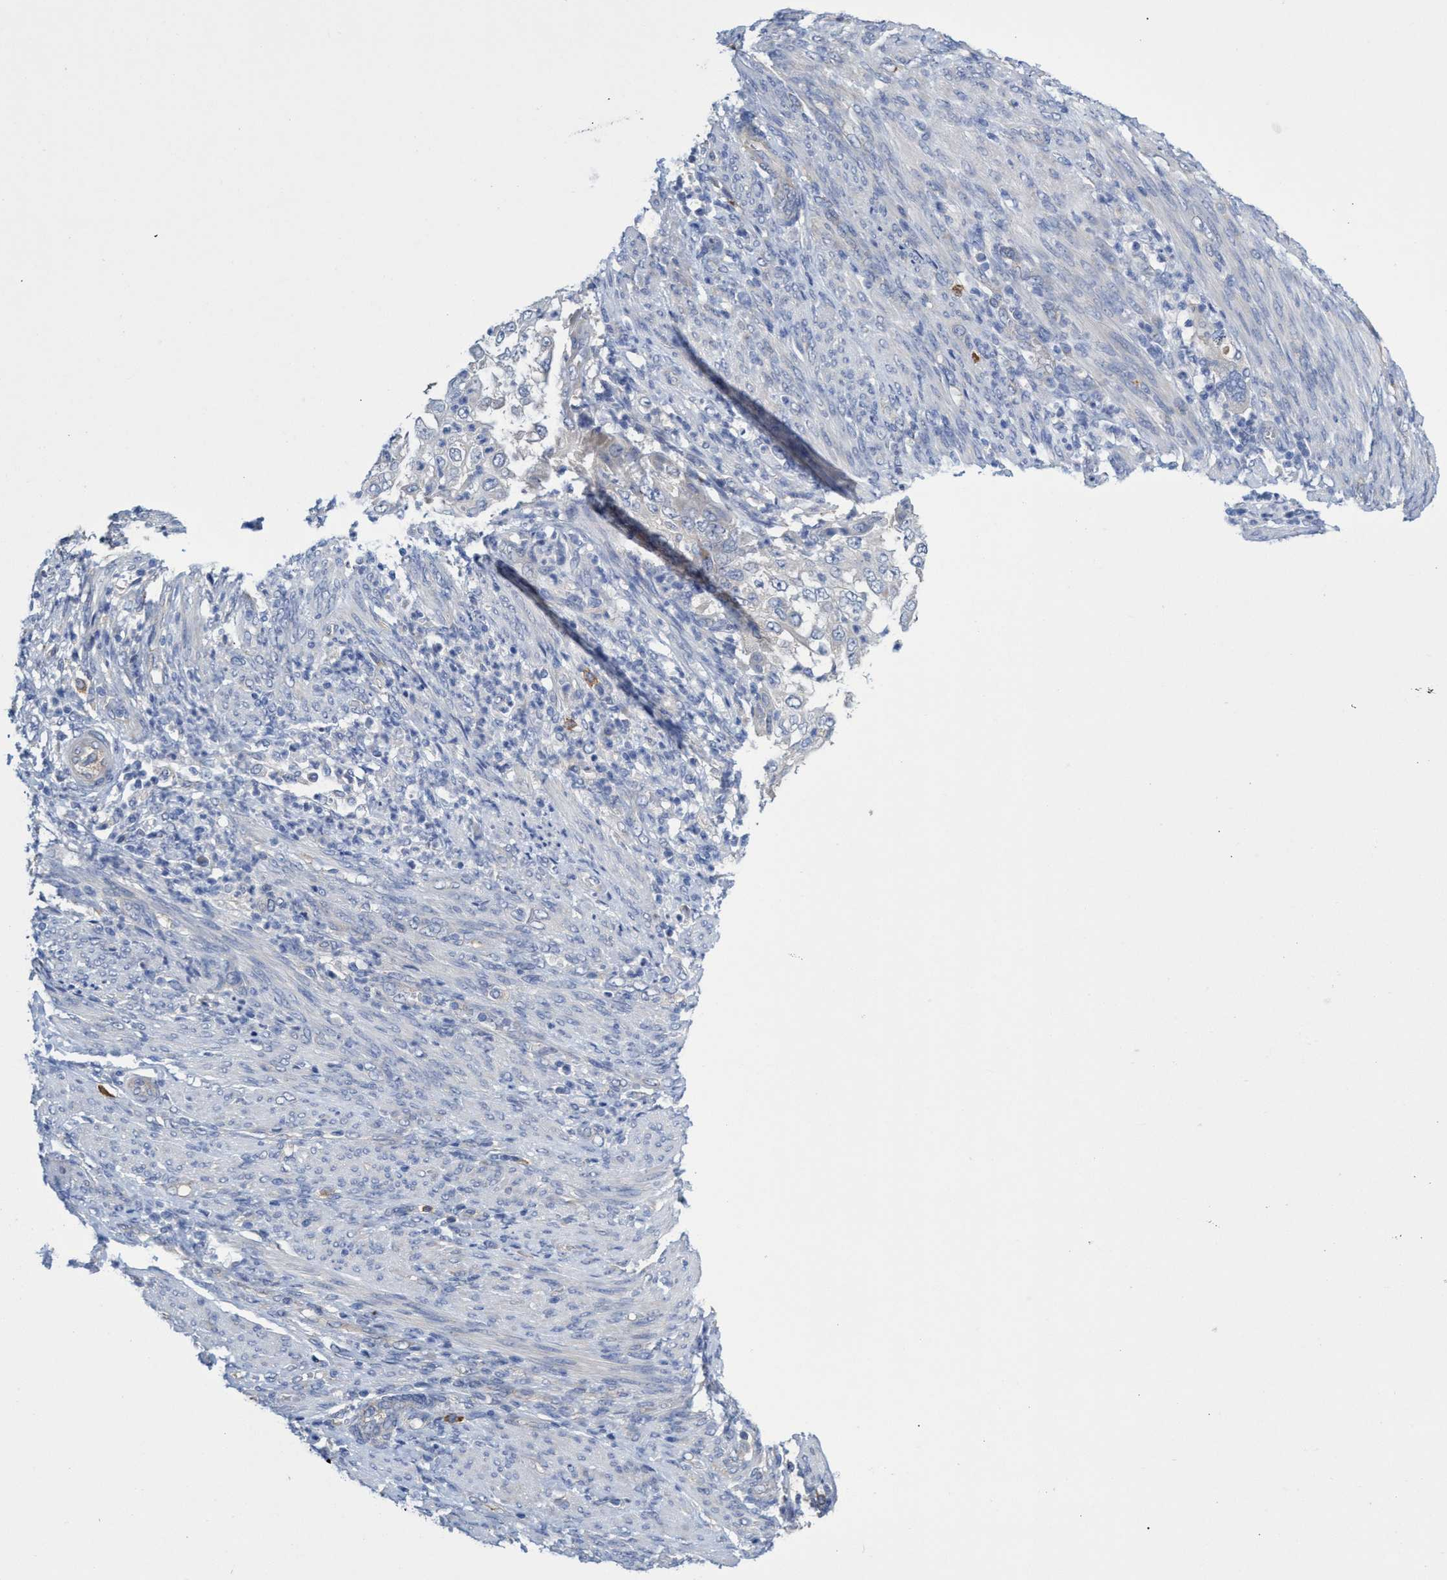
{"staining": {"intensity": "negative", "quantity": "none", "location": "none"}, "tissue": "endometrial cancer", "cell_type": "Tumor cells", "image_type": "cancer", "snomed": [{"axis": "morphology", "description": "Adenocarcinoma, NOS"}, {"axis": "topography", "description": "Endometrium"}], "caption": "The histopathology image displays no significant staining in tumor cells of endometrial adenocarcinoma.", "gene": "SVEP1", "patient": {"sex": "female", "age": 85}}